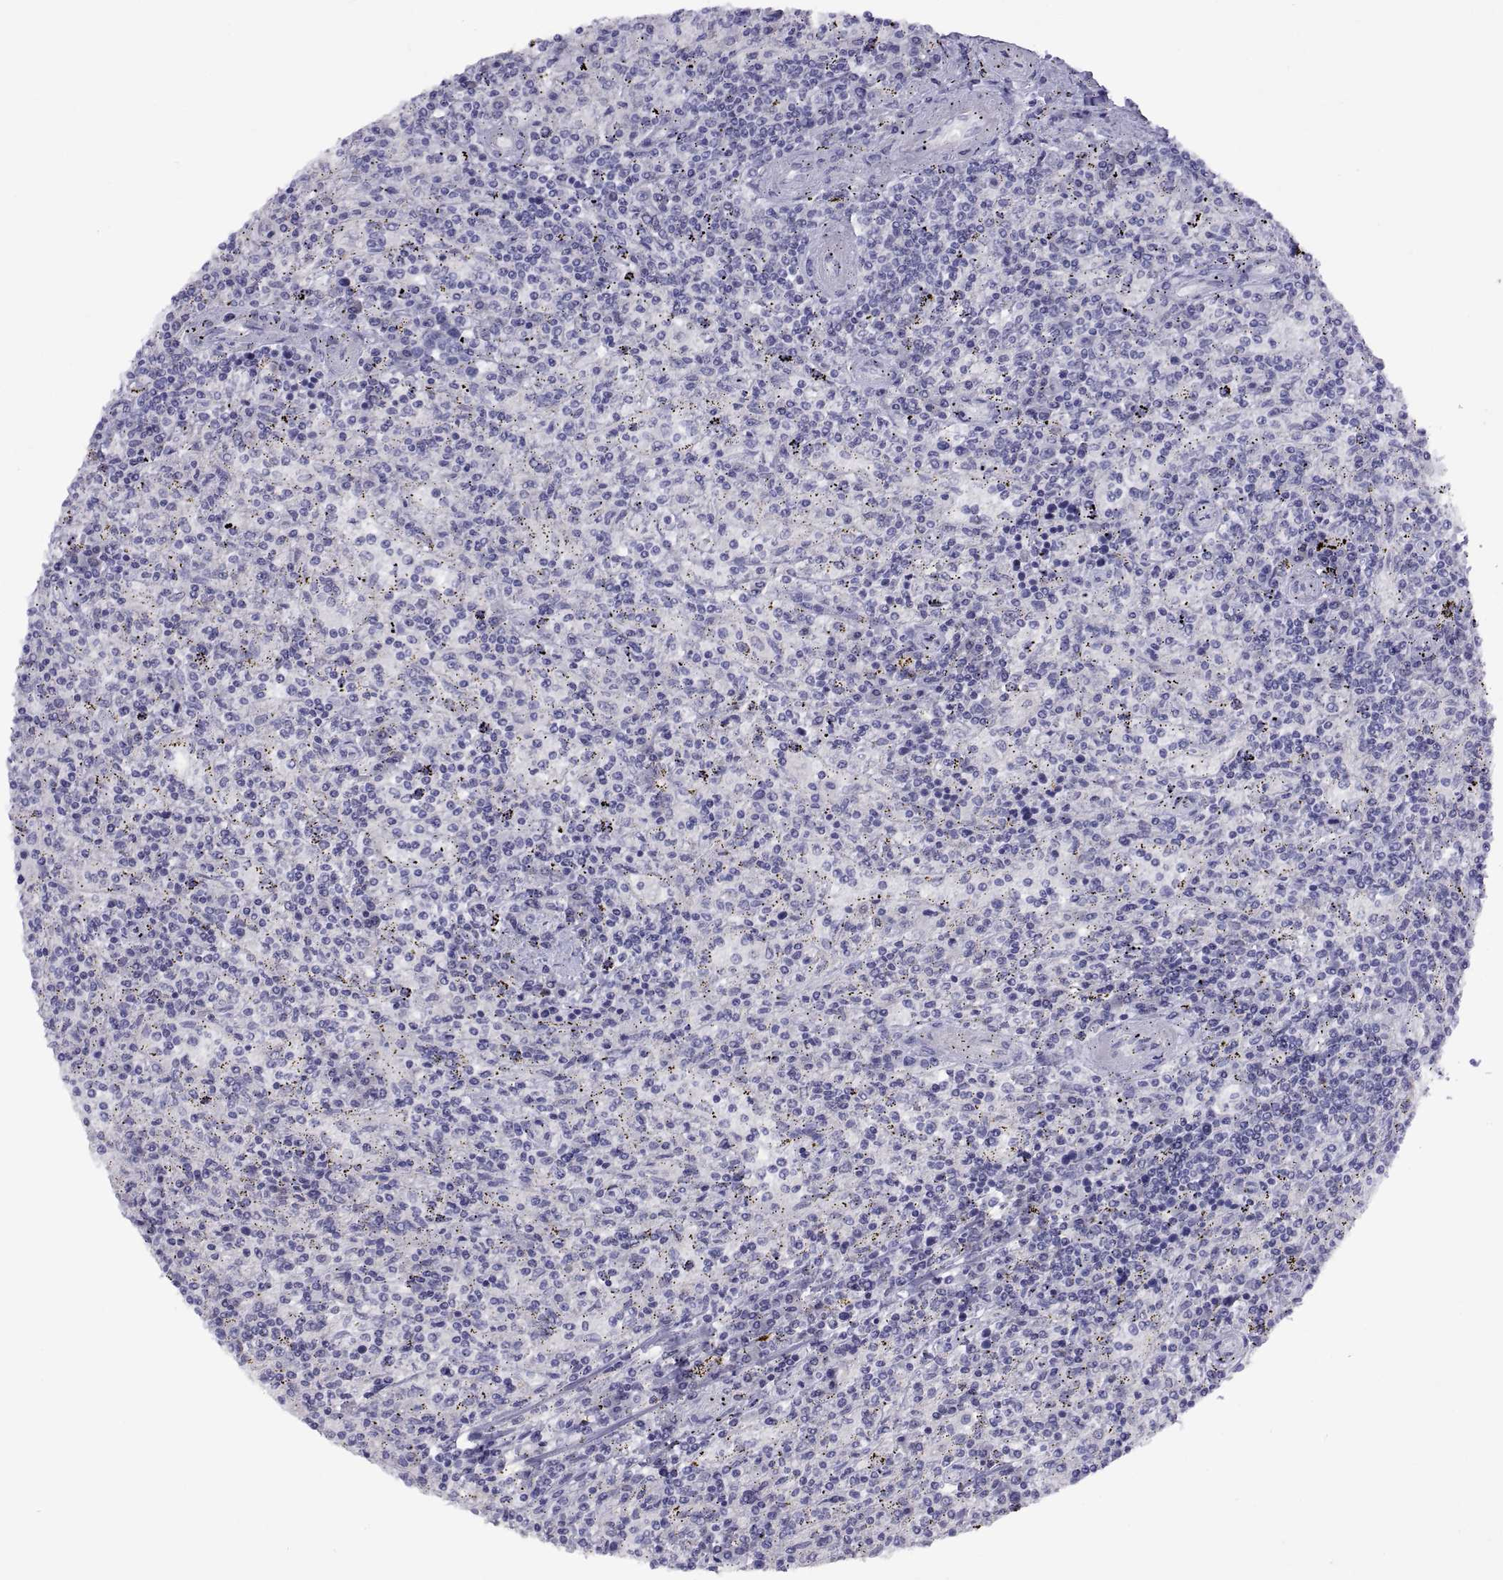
{"staining": {"intensity": "negative", "quantity": "none", "location": "none"}, "tissue": "lymphoma", "cell_type": "Tumor cells", "image_type": "cancer", "snomed": [{"axis": "morphology", "description": "Malignant lymphoma, non-Hodgkin's type, Low grade"}, {"axis": "topography", "description": "Spleen"}], "caption": "High magnification brightfield microscopy of lymphoma stained with DAB (brown) and counterstained with hematoxylin (blue): tumor cells show no significant expression.", "gene": "VSX2", "patient": {"sex": "male", "age": 62}}